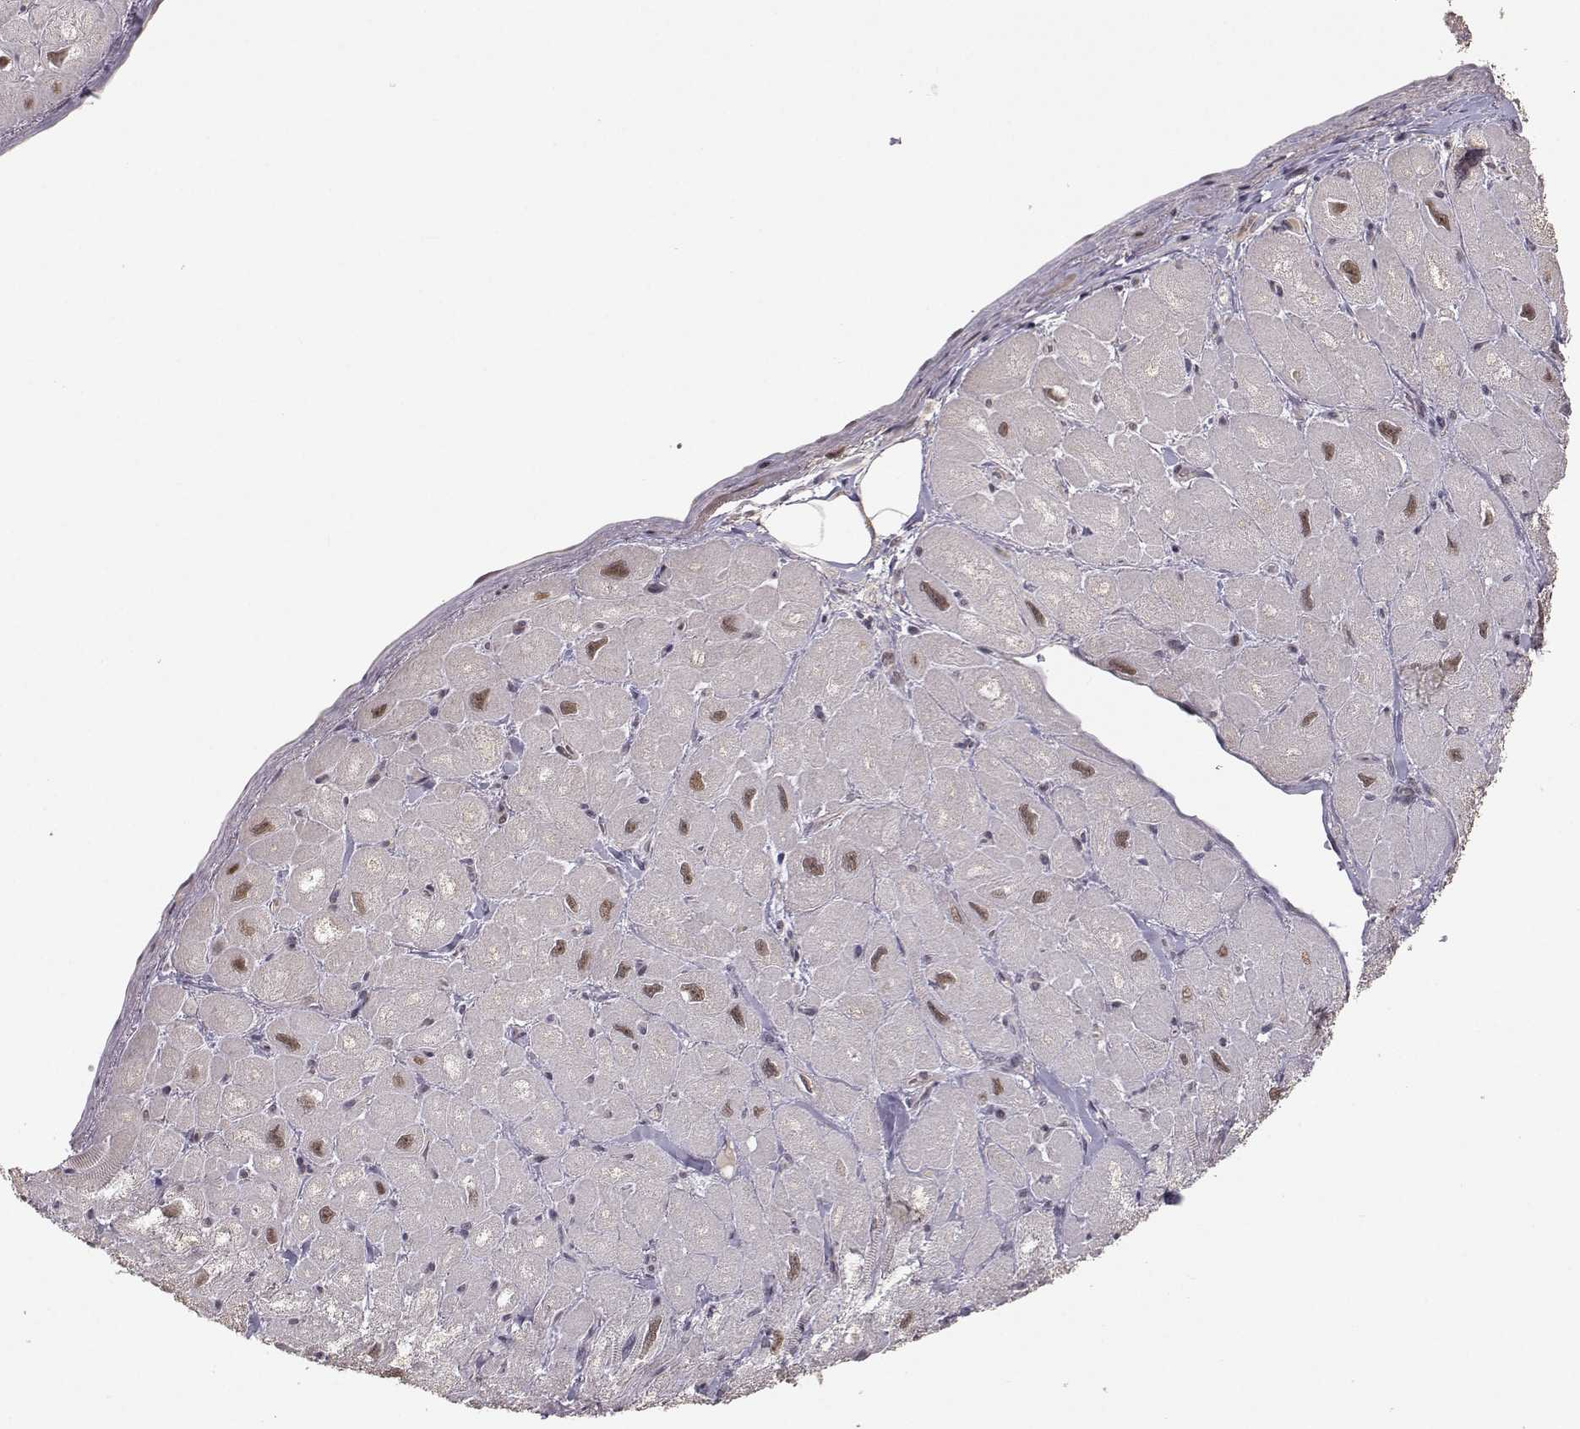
{"staining": {"intensity": "weak", "quantity": "<25%", "location": "cytoplasmic/membranous"}, "tissue": "heart muscle", "cell_type": "Cardiomyocytes", "image_type": "normal", "snomed": [{"axis": "morphology", "description": "Normal tissue, NOS"}, {"axis": "topography", "description": "Heart"}], "caption": "IHC micrograph of unremarkable human heart muscle stained for a protein (brown), which displays no positivity in cardiomyocytes.", "gene": "PLEKHG3", "patient": {"sex": "male", "age": 60}}